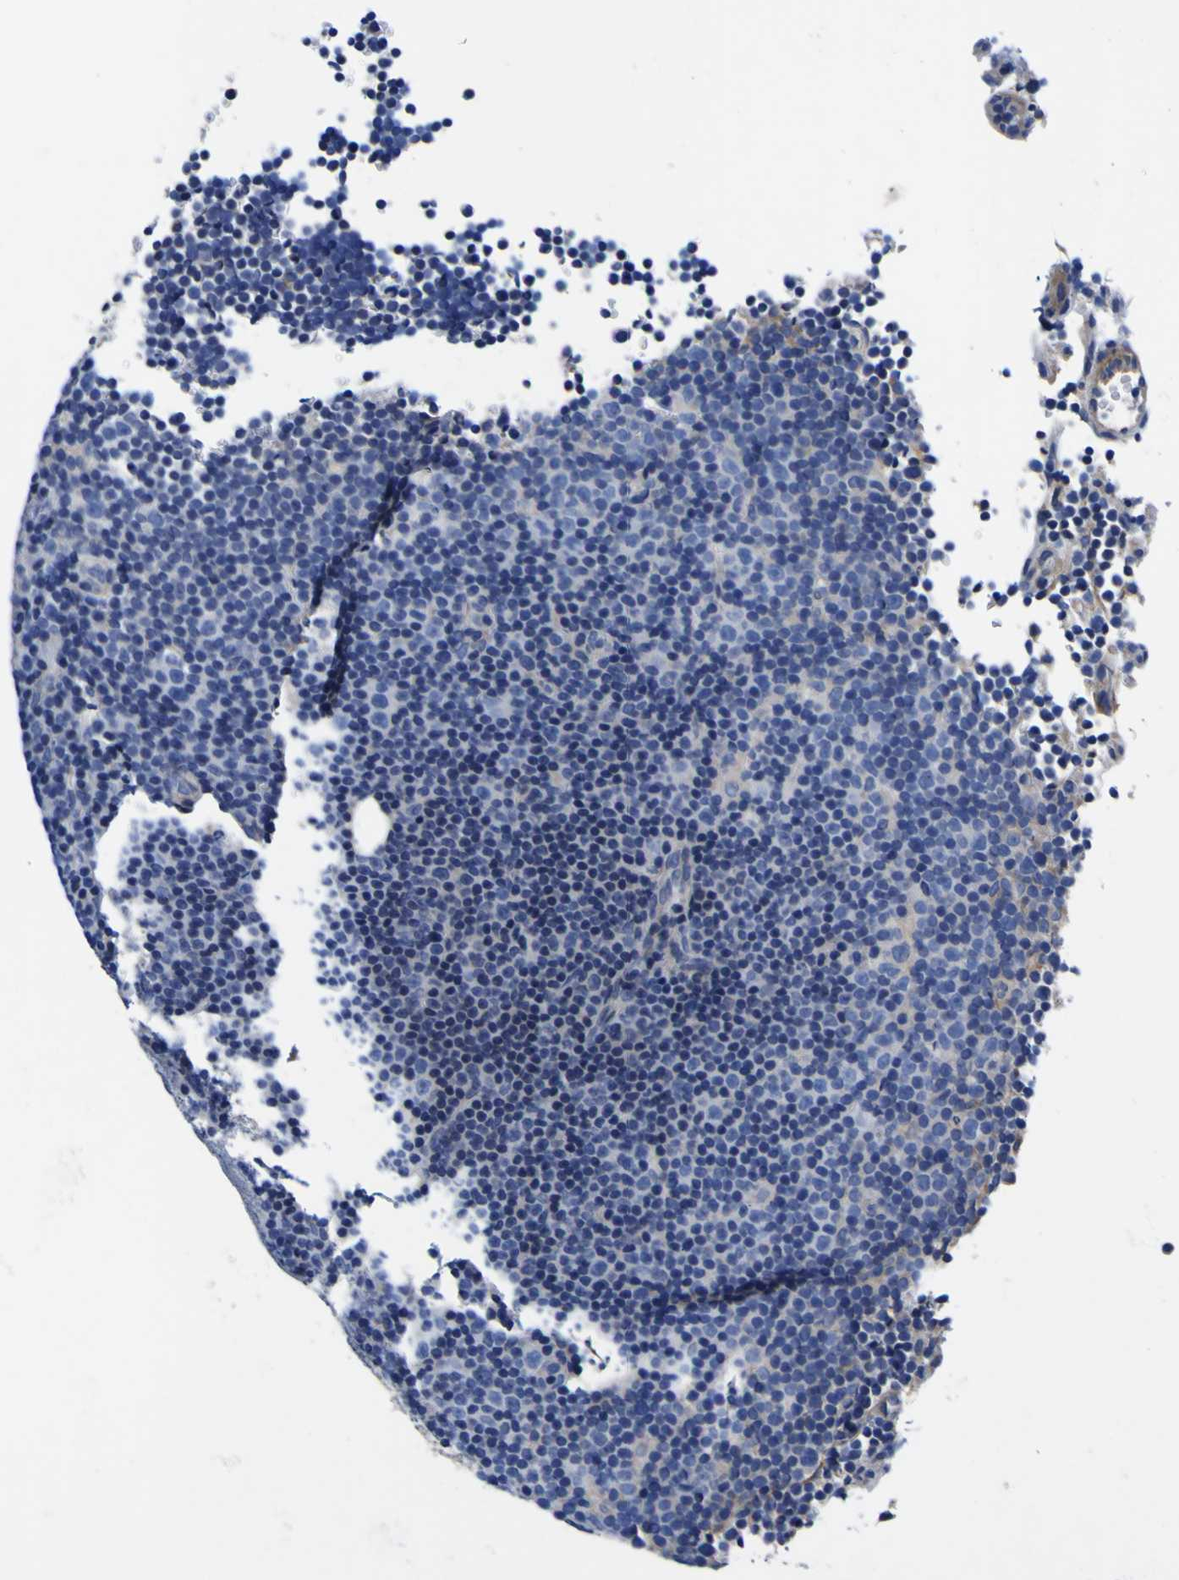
{"staining": {"intensity": "negative", "quantity": "none", "location": "none"}, "tissue": "lymphoma", "cell_type": "Tumor cells", "image_type": "cancer", "snomed": [{"axis": "morphology", "description": "Malignant lymphoma, non-Hodgkin's type, Low grade"}, {"axis": "topography", "description": "Lymph node"}], "caption": "DAB (3,3'-diaminobenzidine) immunohistochemical staining of human lymphoma displays no significant expression in tumor cells.", "gene": "VASN", "patient": {"sex": "female", "age": 67}}